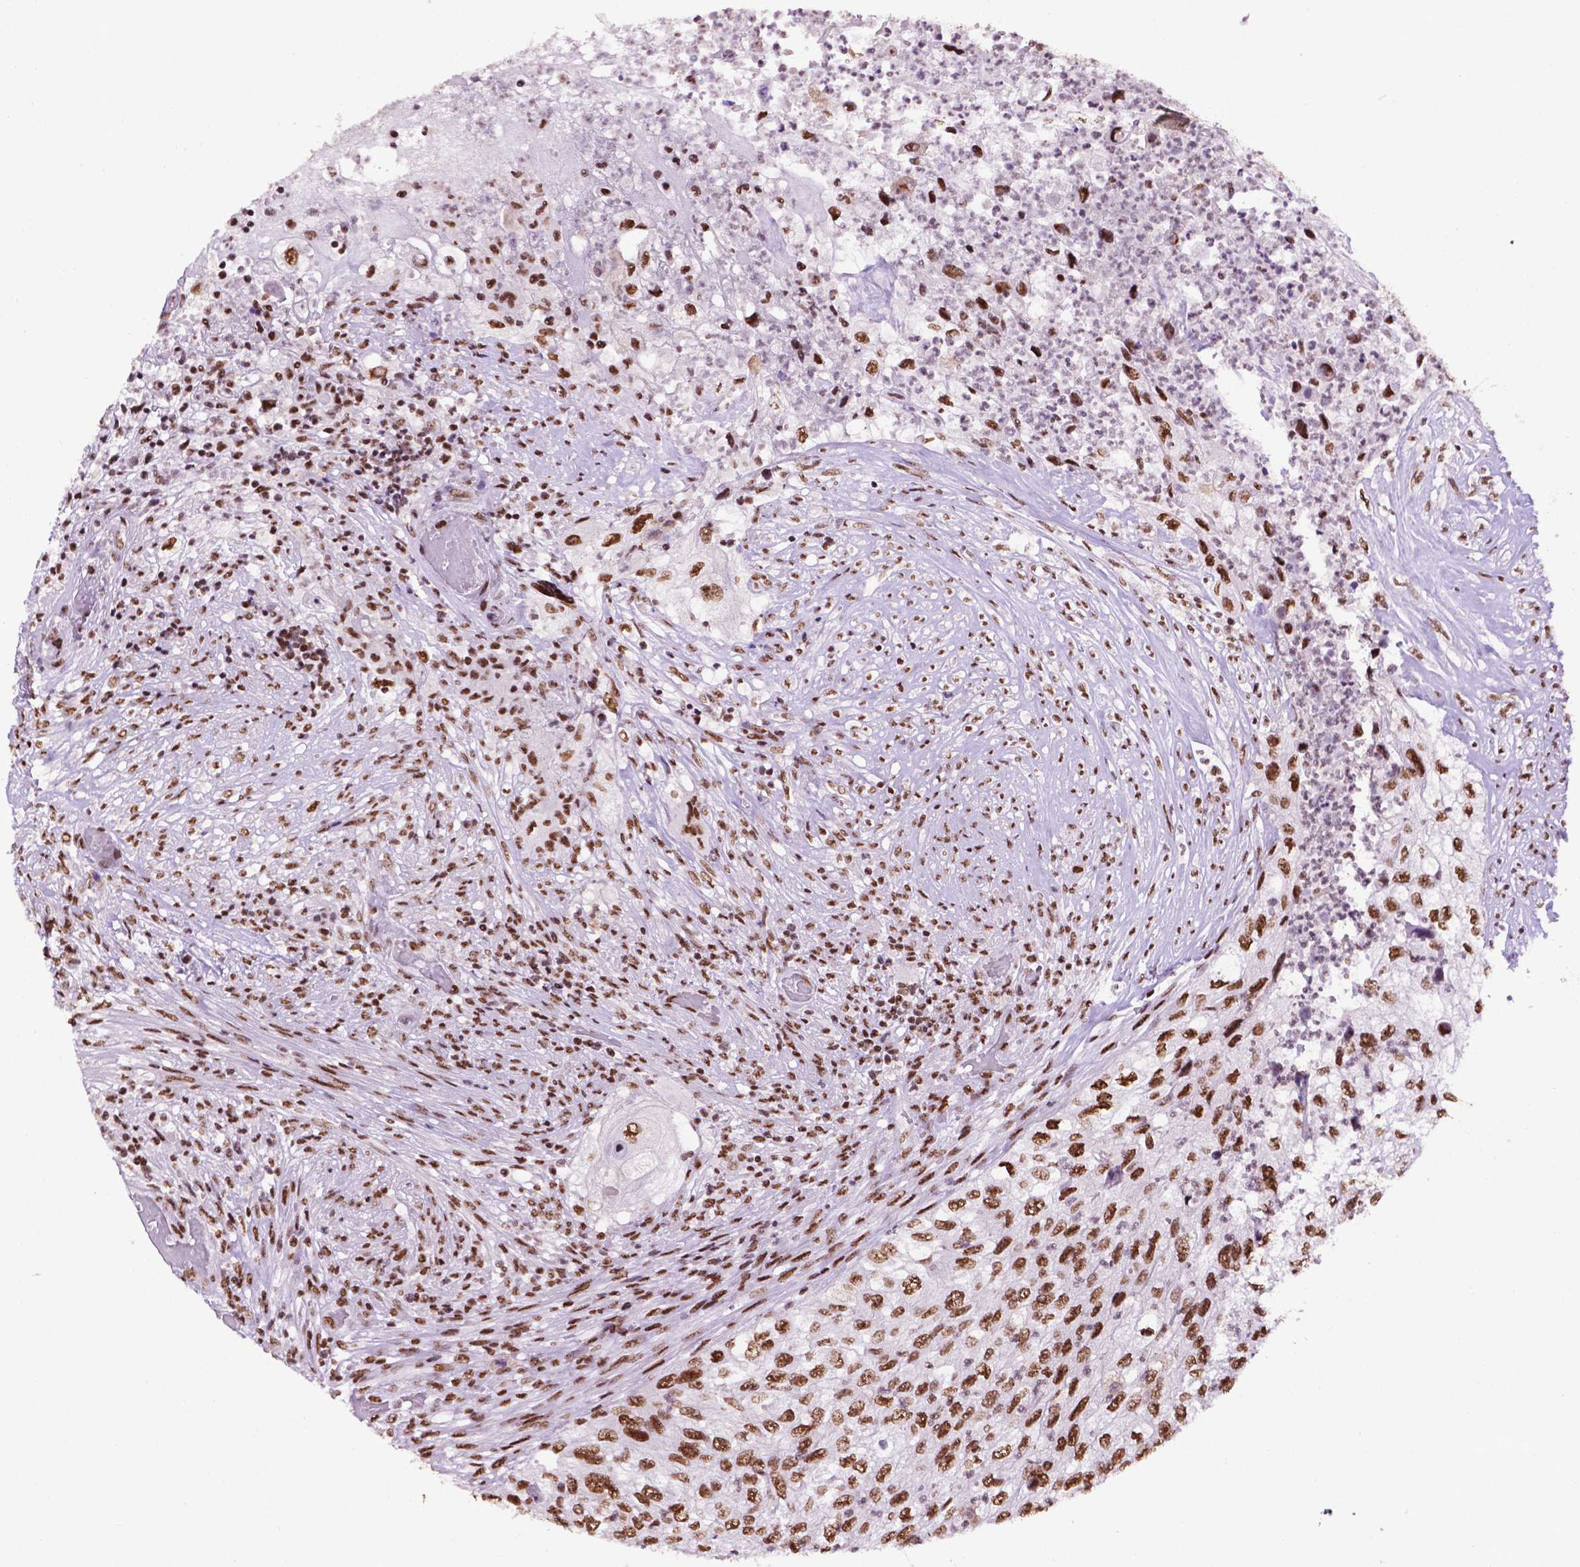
{"staining": {"intensity": "strong", "quantity": ">75%", "location": "nuclear"}, "tissue": "urothelial cancer", "cell_type": "Tumor cells", "image_type": "cancer", "snomed": [{"axis": "morphology", "description": "Urothelial carcinoma, High grade"}, {"axis": "topography", "description": "Urinary bladder"}], "caption": "Urothelial carcinoma (high-grade) stained for a protein (brown) exhibits strong nuclear positive staining in about >75% of tumor cells.", "gene": "CCAR2", "patient": {"sex": "female", "age": 60}}